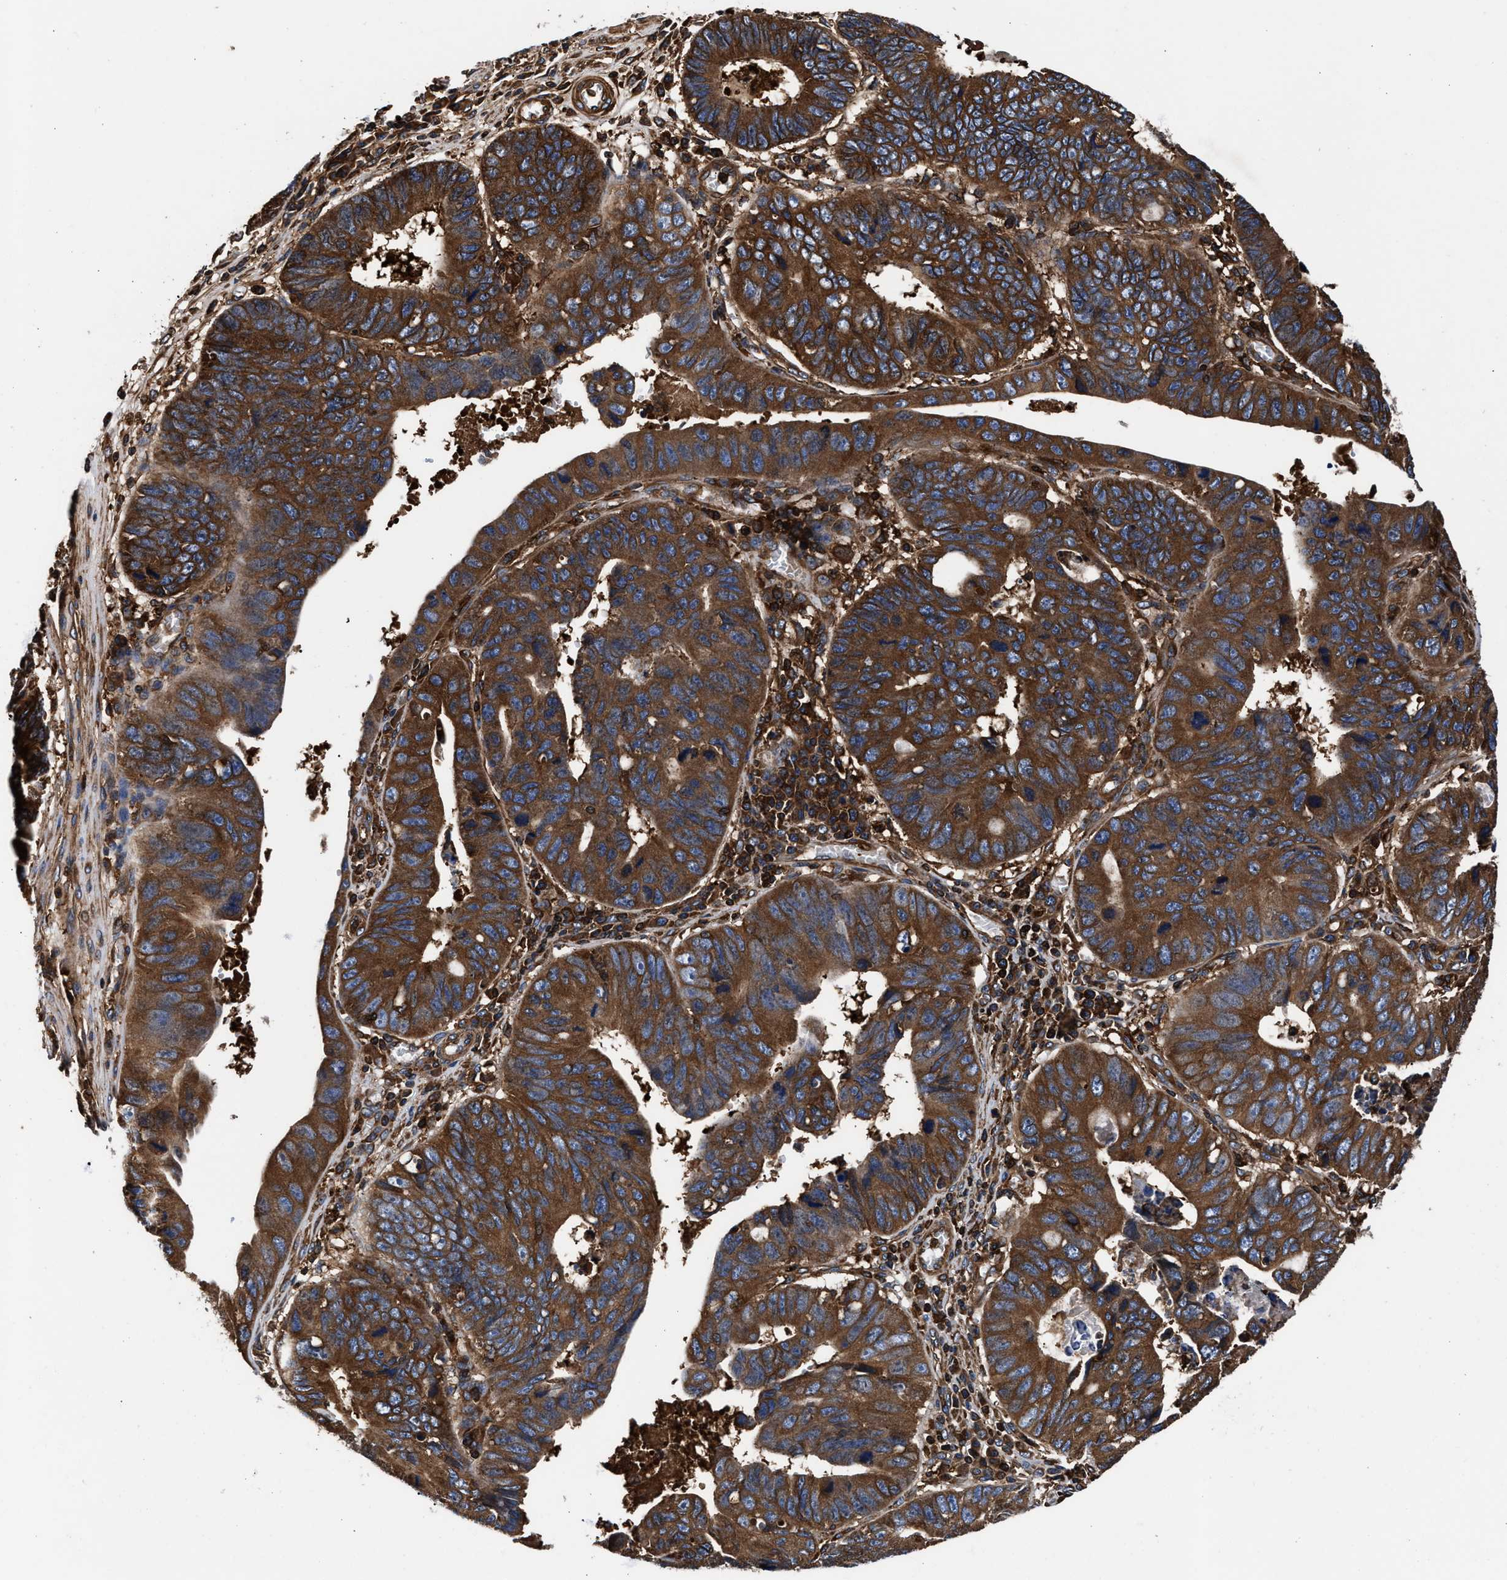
{"staining": {"intensity": "strong", "quantity": ">75%", "location": "cytoplasmic/membranous"}, "tissue": "stomach cancer", "cell_type": "Tumor cells", "image_type": "cancer", "snomed": [{"axis": "morphology", "description": "Adenocarcinoma, NOS"}, {"axis": "topography", "description": "Stomach"}], "caption": "Stomach cancer (adenocarcinoma) was stained to show a protein in brown. There is high levels of strong cytoplasmic/membranous positivity in approximately >75% of tumor cells.", "gene": "KYAT1", "patient": {"sex": "male", "age": 59}}